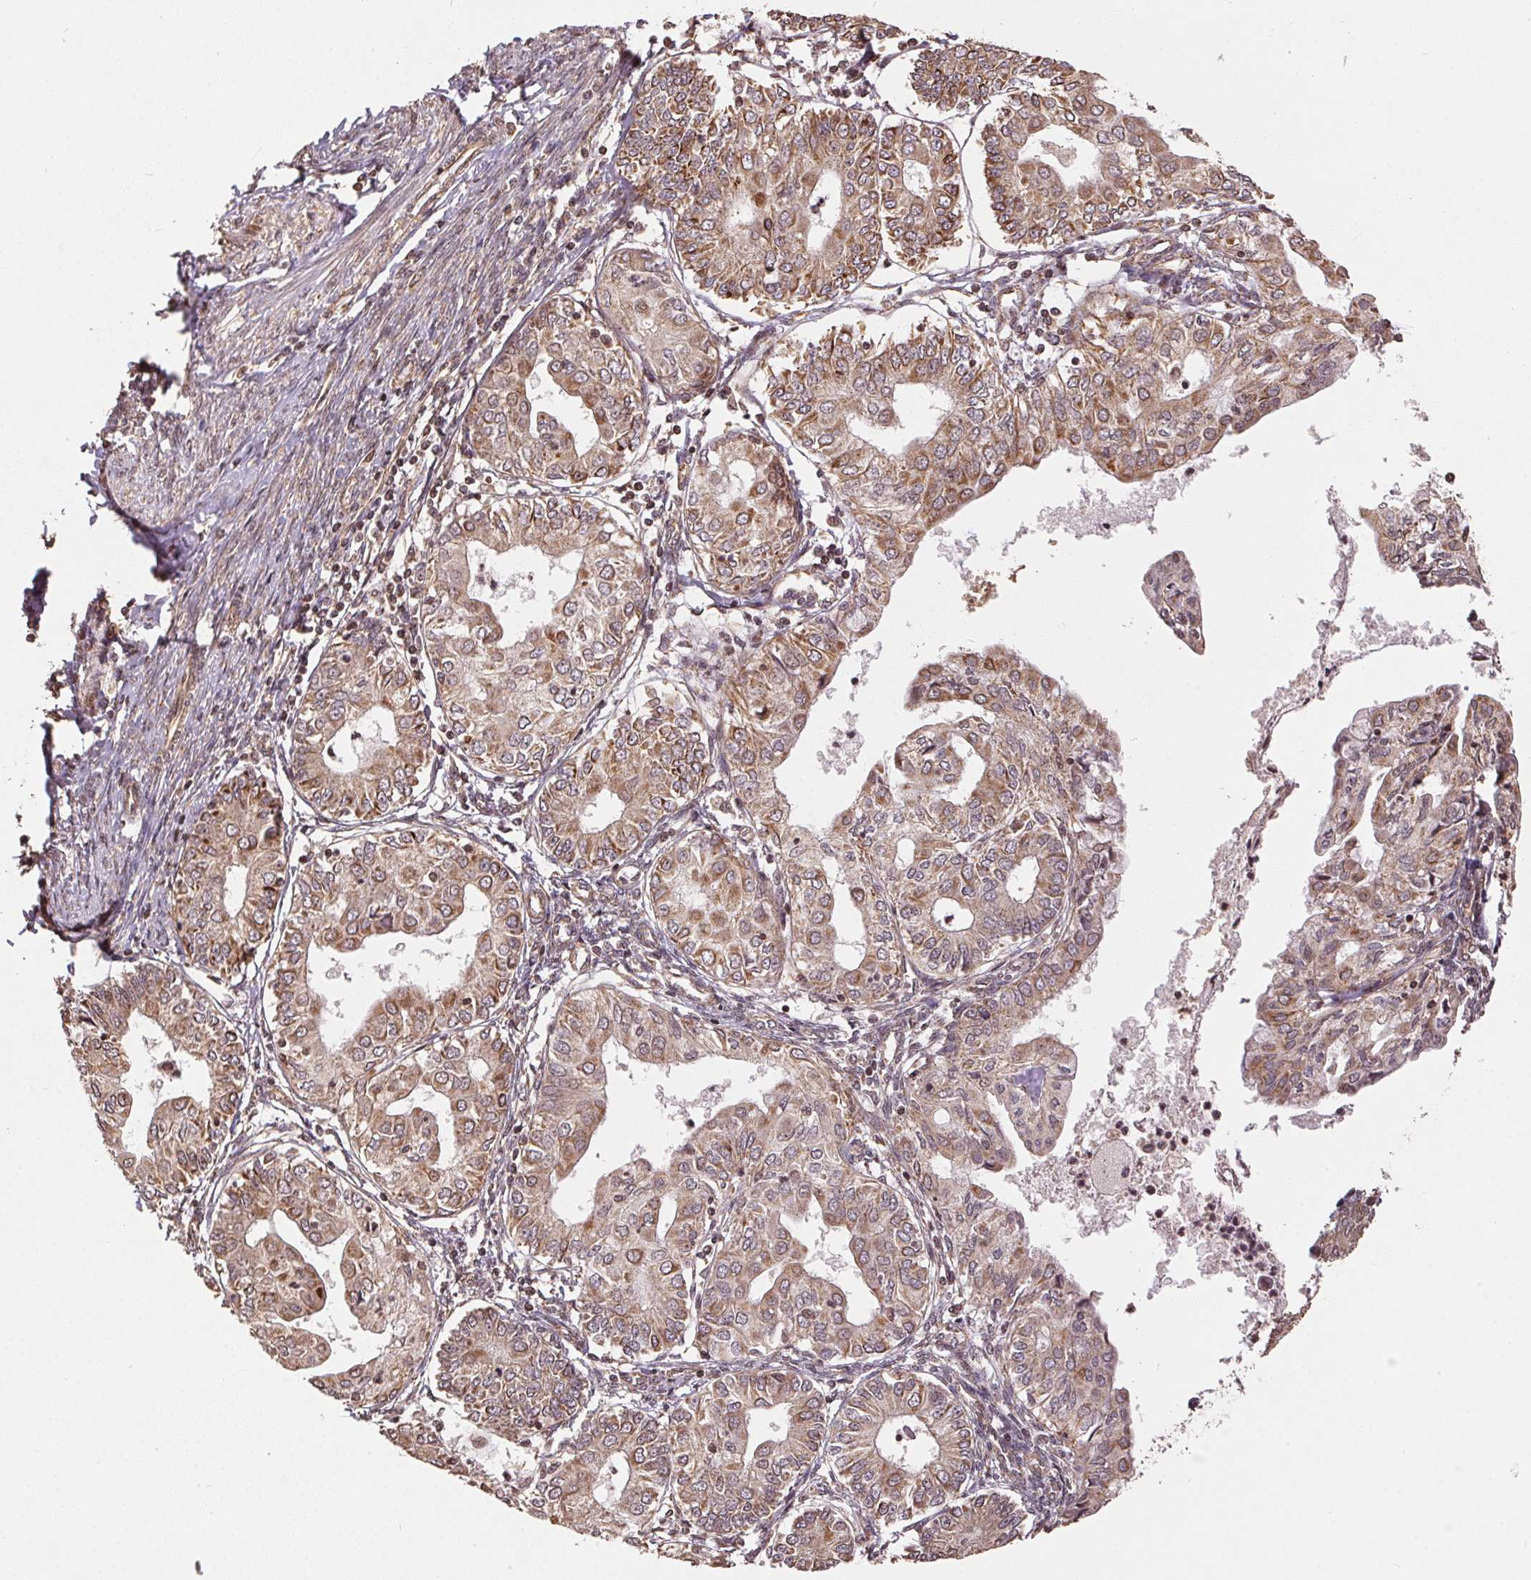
{"staining": {"intensity": "weak", "quantity": ">75%", "location": "cytoplasmic/membranous"}, "tissue": "endometrial cancer", "cell_type": "Tumor cells", "image_type": "cancer", "snomed": [{"axis": "morphology", "description": "Adenocarcinoma, NOS"}, {"axis": "topography", "description": "Endometrium"}], "caption": "The photomicrograph reveals a brown stain indicating the presence of a protein in the cytoplasmic/membranous of tumor cells in endometrial adenocarcinoma.", "gene": "SPRED2", "patient": {"sex": "female", "age": 68}}